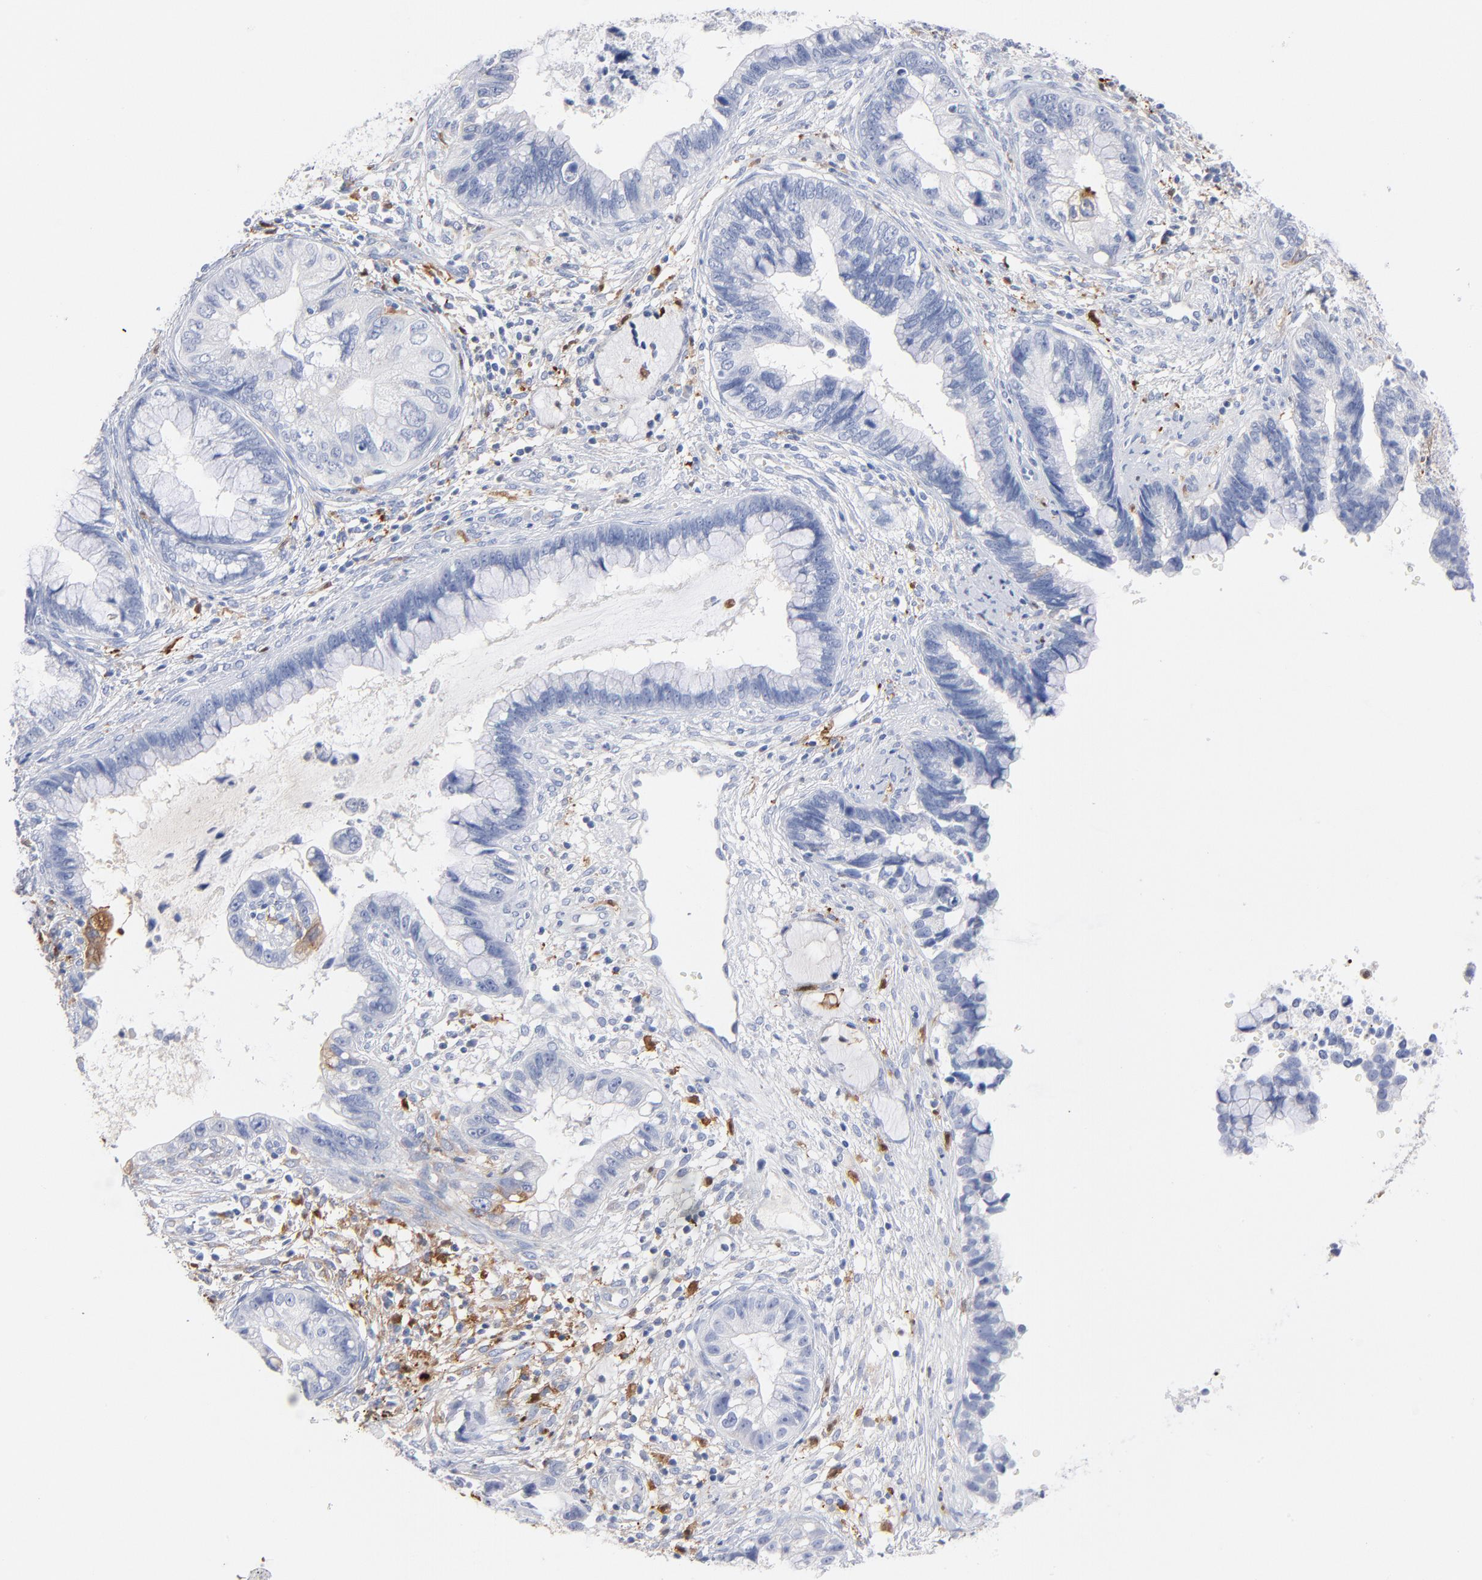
{"staining": {"intensity": "negative", "quantity": "none", "location": "none"}, "tissue": "cervical cancer", "cell_type": "Tumor cells", "image_type": "cancer", "snomed": [{"axis": "morphology", "description": "Adenocarcinoma, NOS"}, {"axis": "topography", "description": "Cervix"}], "caption": "DAB (3,3'-diaminobenzidine) immunohistochemical staining of human adenocarcinoma (cervical) demonstrates no significant positivity in tumor cells.", "gene": "IFIT2", "patient": {"sex": "female", "age": 44}}